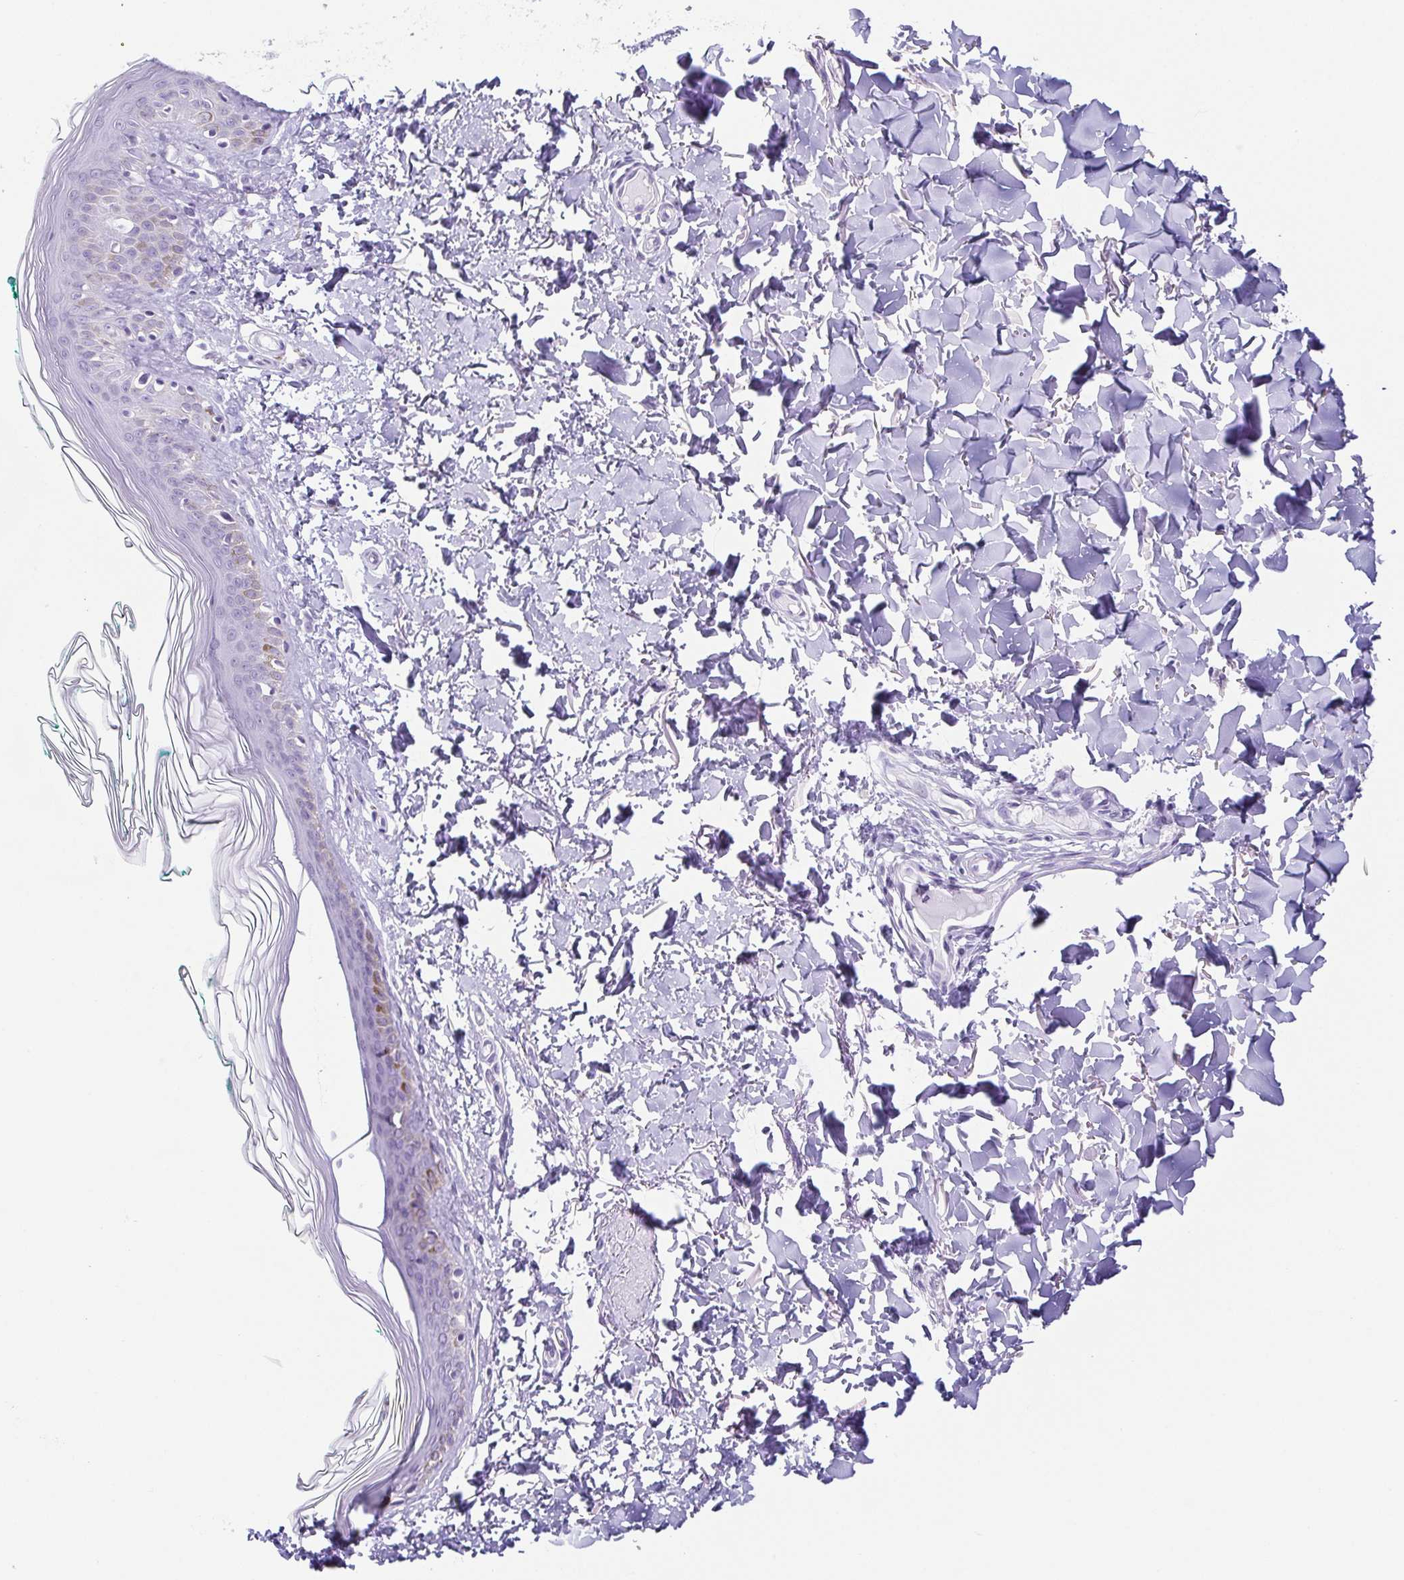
{"staining": {"intensity": "negative", "quantity": "none", "location": "none"}, "tissue": "skin", "cell_type": "Fibroblasts", "image_type": "normal", "snomed": [{"axis": "morphology", "description": "Normal tissue, NOS"}, {"axis": "topography", "description": "Skin"}, {"axis": "topography", "description": "Peripheral nerve tissue"}], "caption": "The micrograph displays no significant positivity in fibroblasts of skin. (DAB immunohistochemistry (IHC) visualized using brightfield microscopy, high magnification).", "gene": "ESX1", "patient": {"sex": "female", "age": 45}}